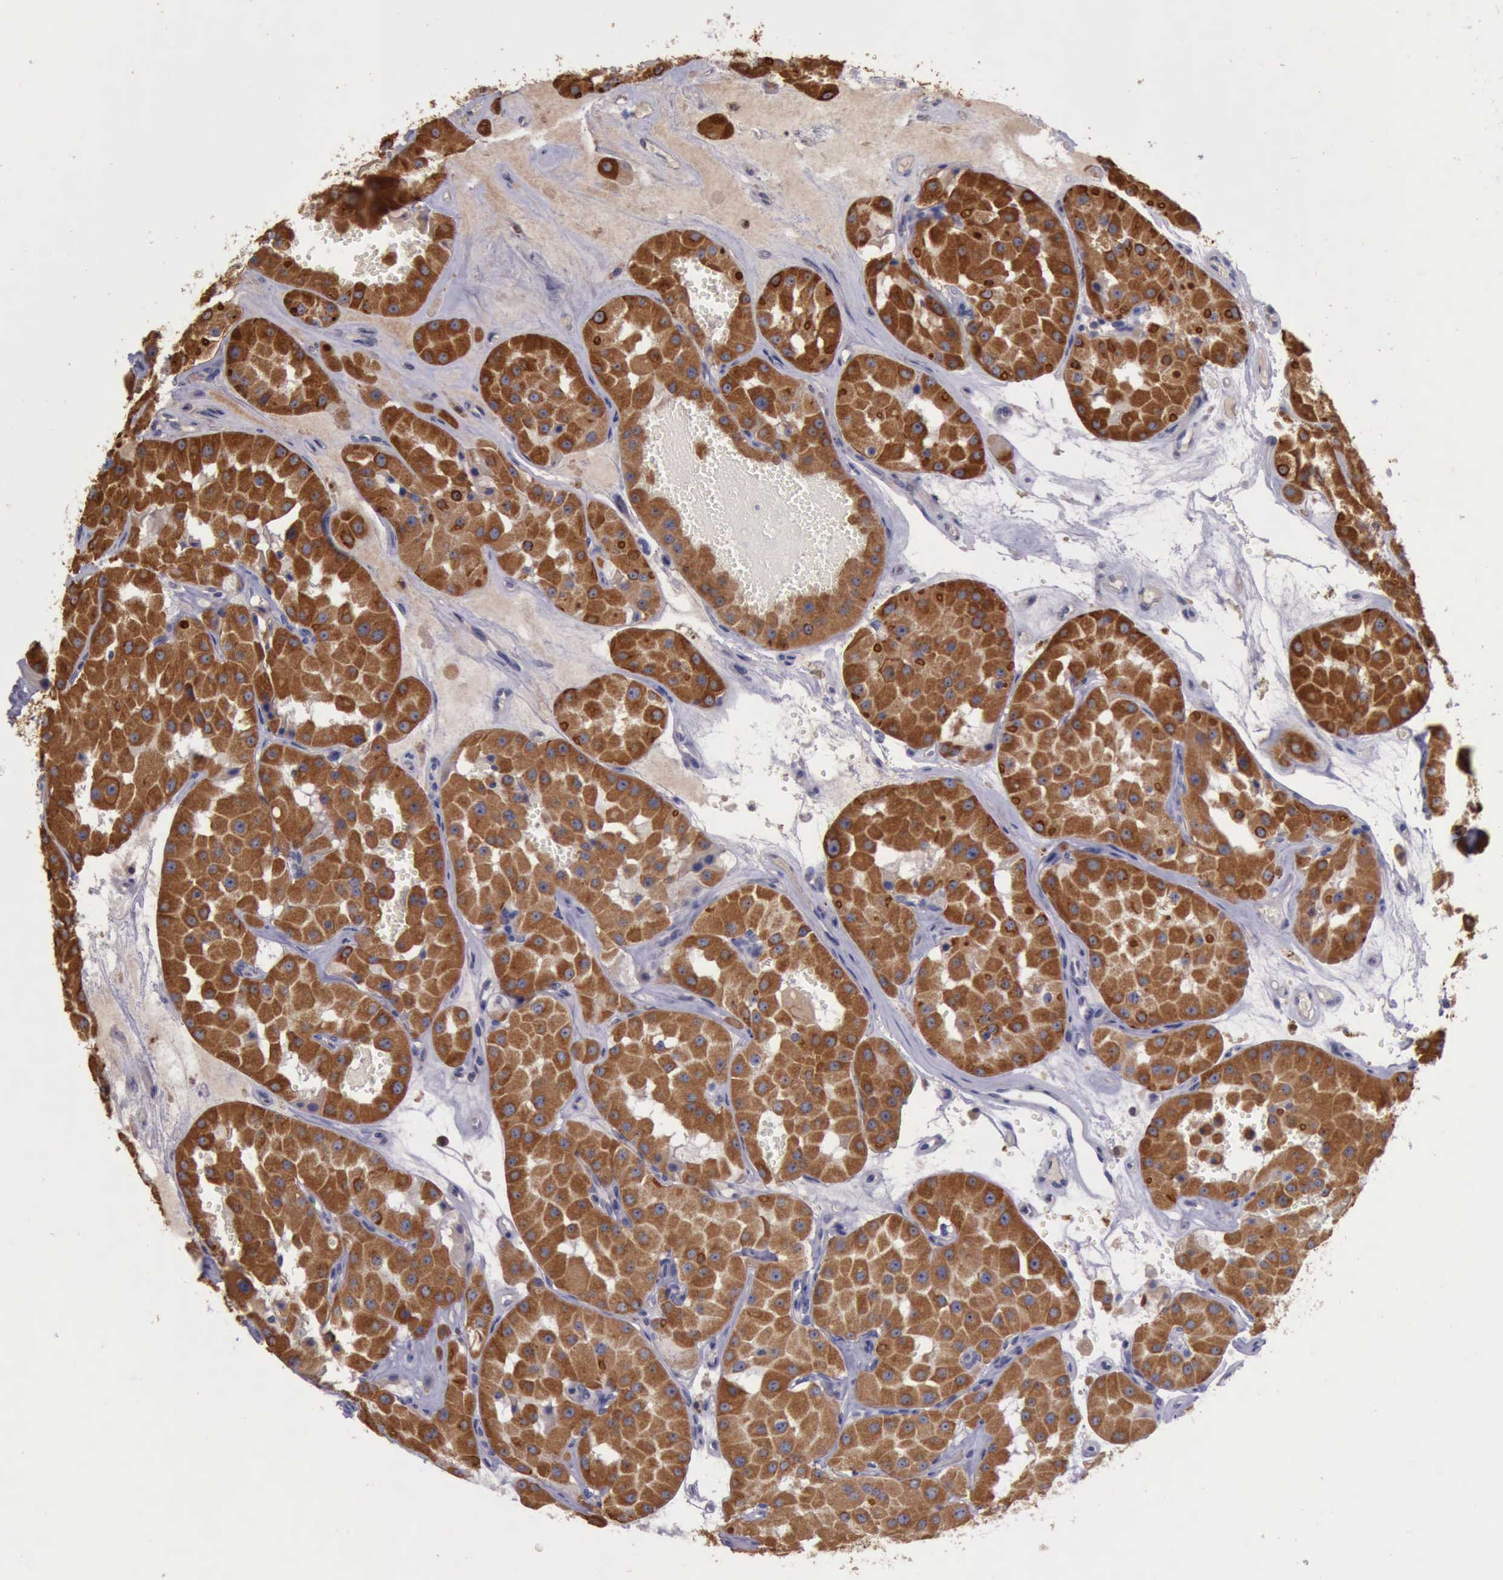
{"staining": {"intensity": "moderate", "quantity": ">75%", "location": "cytoplasmic/membranous"}, "tissue": "renal cancer", "cell_type": "Tumor cells", "image_type": "cancer", "snomed": [{"axis": "morphology", "description": "Adenocarcinoma, uncertain malignant potential"}, {"axis": "topography", "description": "Kidney"}], "caption": "Adenocarcinoma,  uncertain malignant potential (renal) tissue exhibits moderate cytoplasmic/membranous expression in about >75% of tumor cells, visualized by immunohistochemistry.", "gene": "RAB39B", "patient": {"sex": "male", "age": 63}}